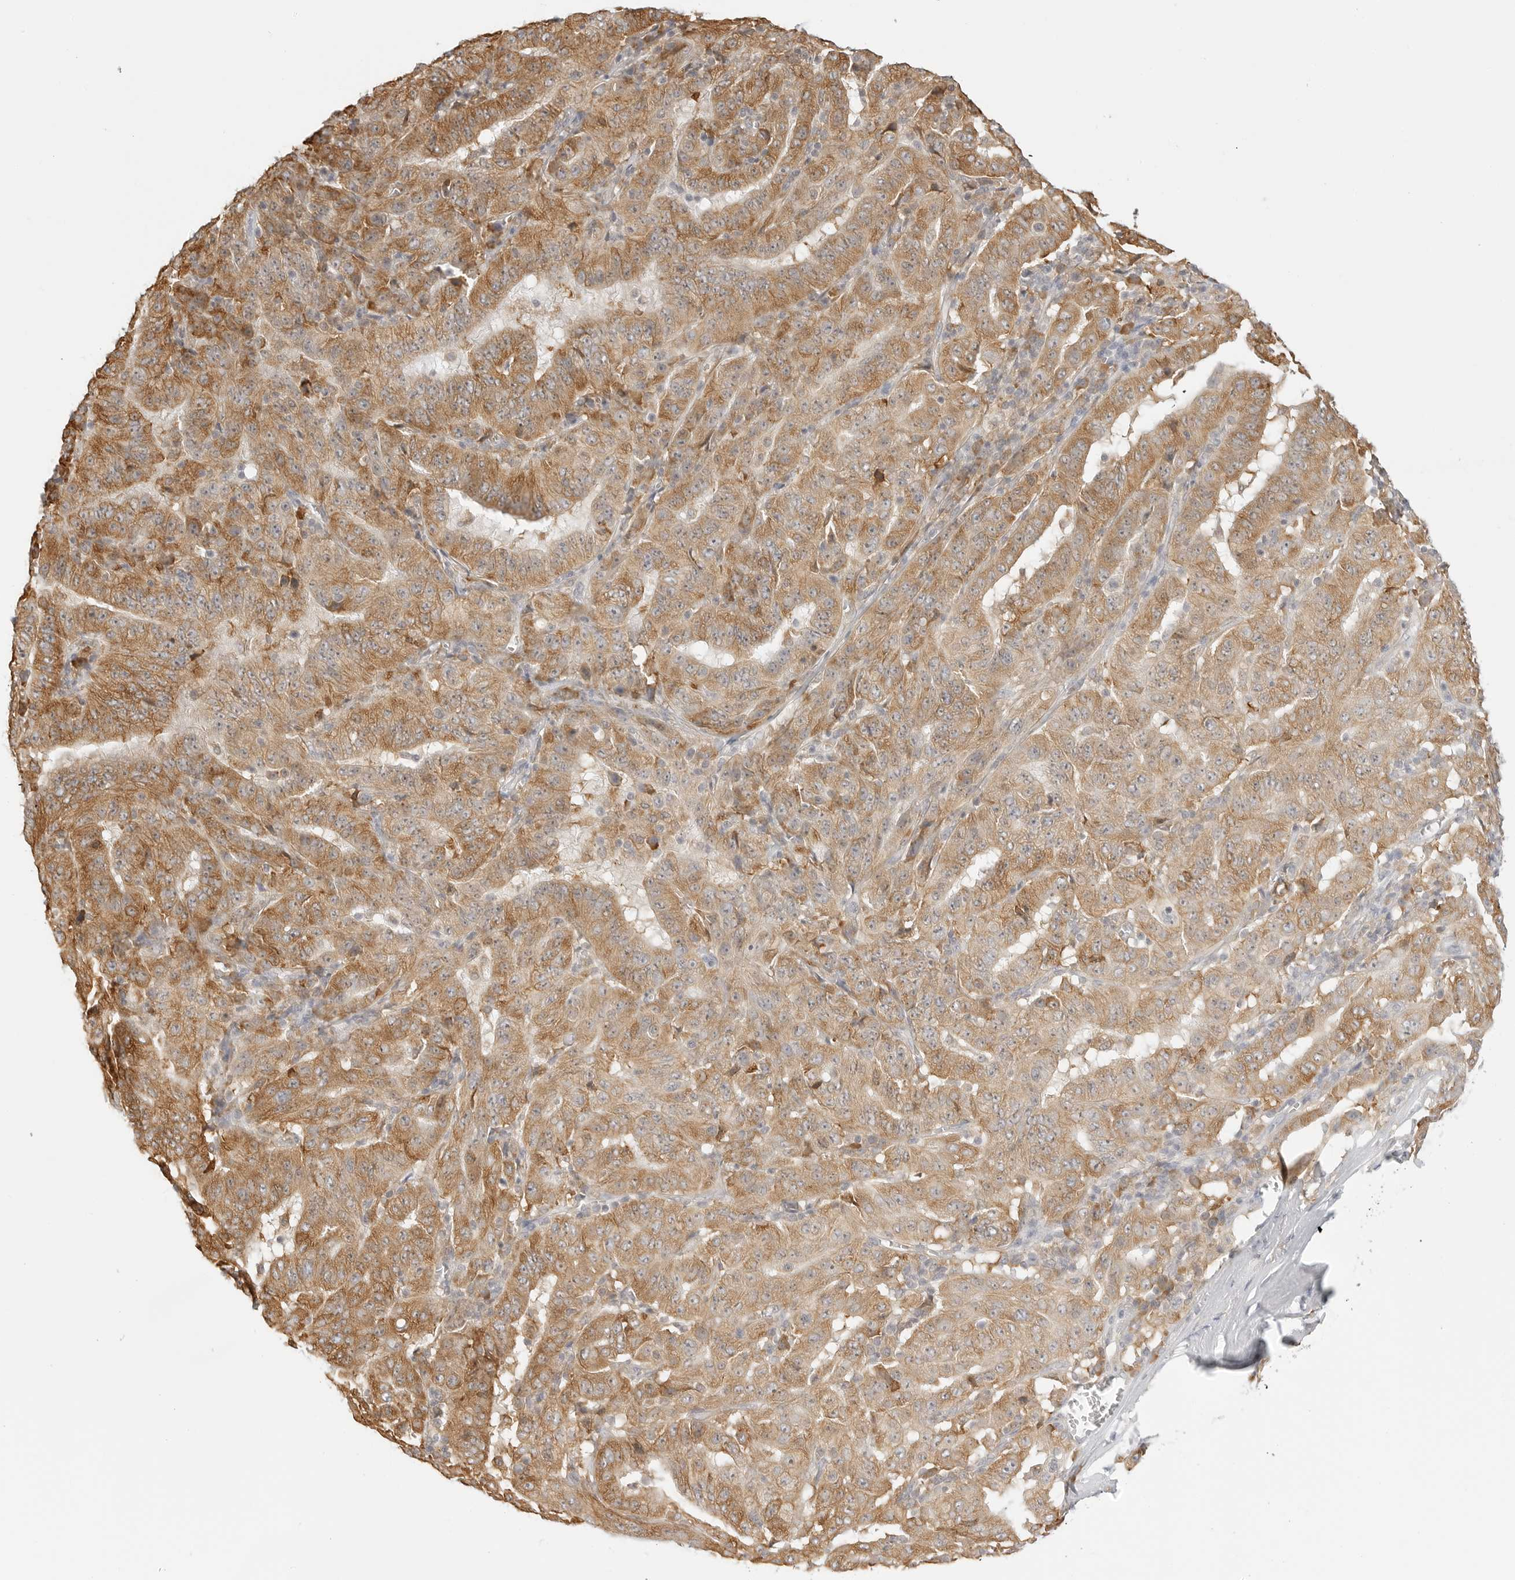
{"staining": {"intensity": "moderate", "quantity": ">75%", "location": "cytoplasmic/membranous"}, "tissue": "pancreatic cancer", "cell_type": "Tumor cells", "image_type": "cancer", "snomed": [{"axis": "morphology", "description": "Adenocarcinoma, NOS"}, {"axis": "topography", "description": "Pancreas"}], "caption": "IHC staining of pancreatic cancer (adenocarcinoma), which demonstrates medium levels of moderate cytoplasmic/membranous staining in about >75% of tumor cells indicating moderate cytoplasmic/membranous protein staining. The staining was performed using DAB (3,3'-diaminobenzidine) (brown) for protein detection and nuclei were counterstained in hematoxylin (blue).", "gene": "THEM4", "patient": {"sex": "male", "age": 63}}